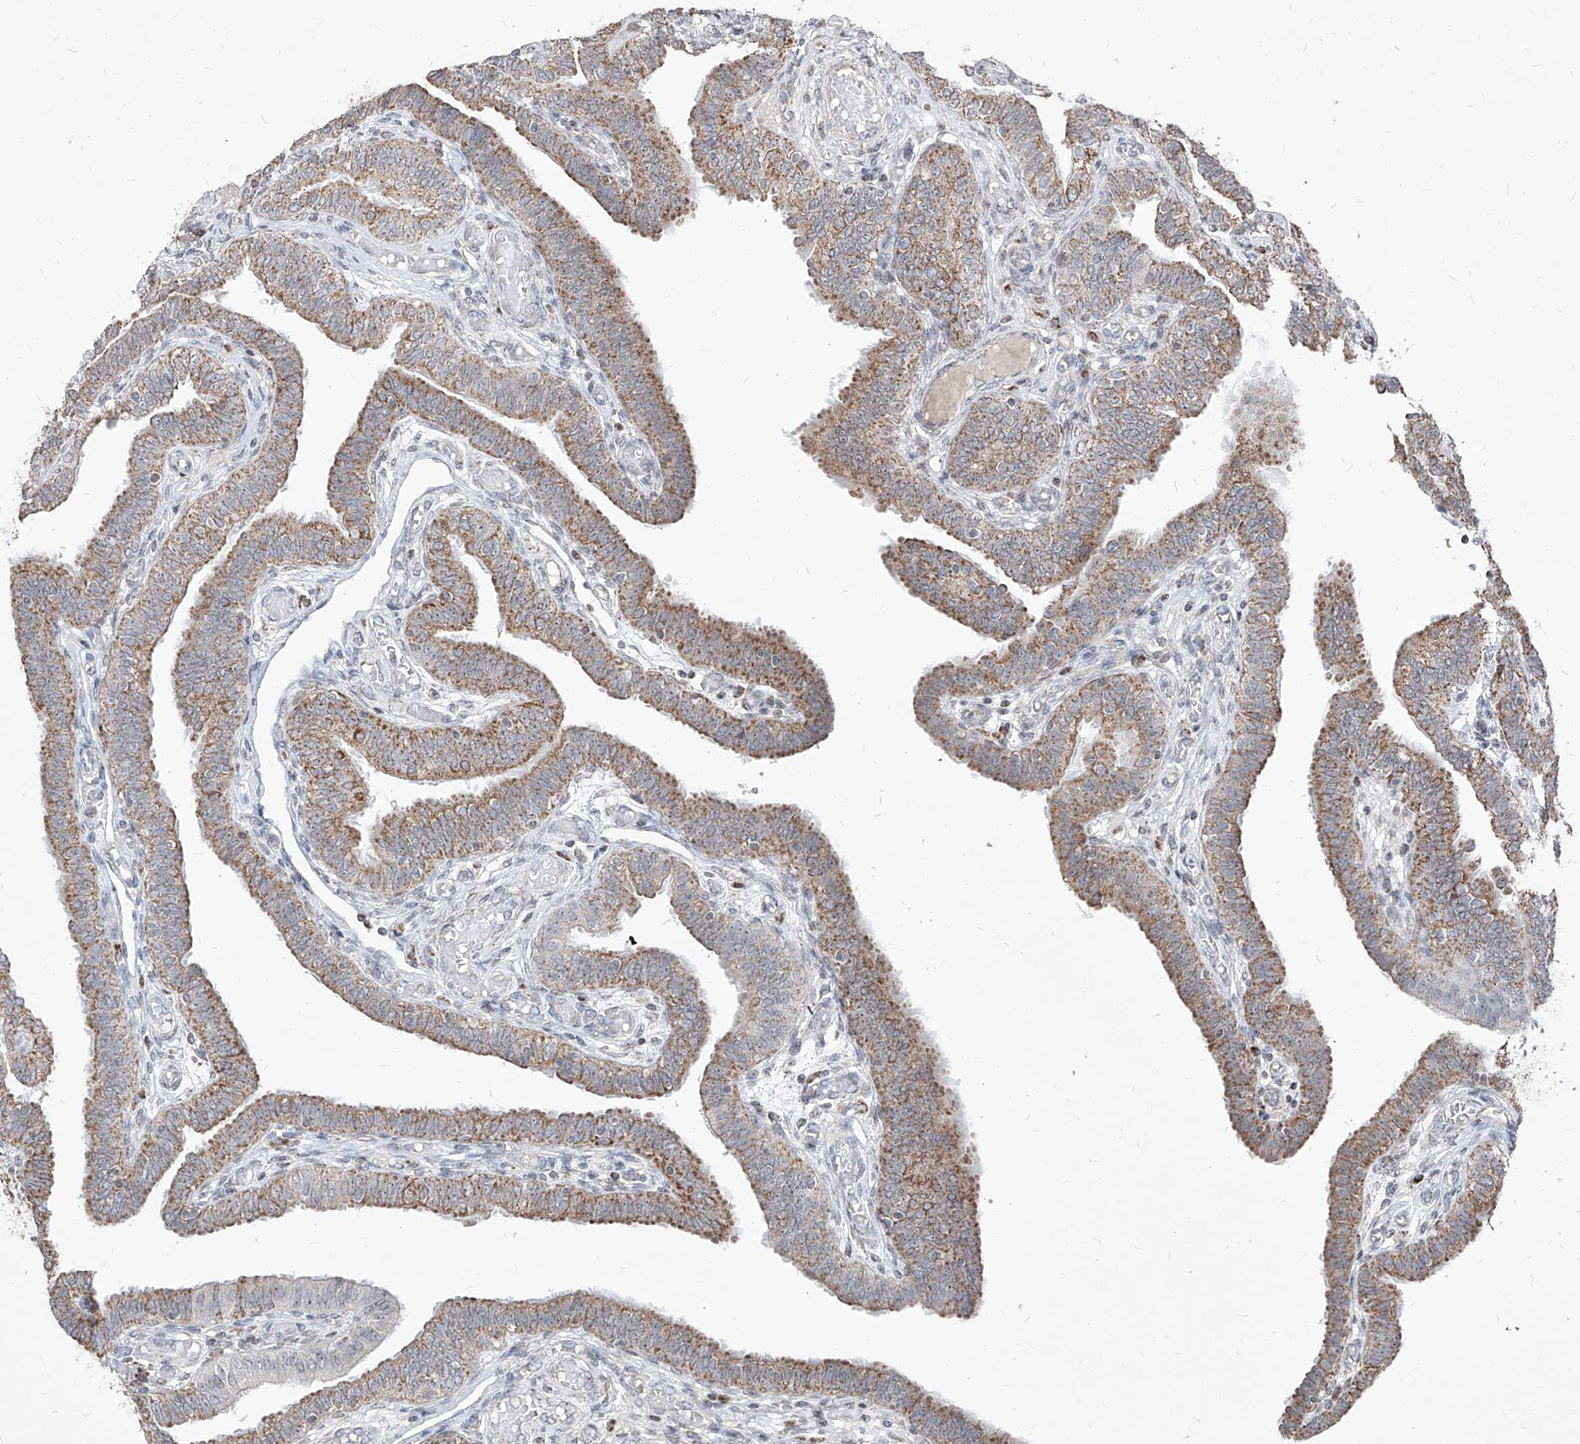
{"staining": {"intensity": "moderate", "quantity": ">75%", "location": "cytoplasmic/membranous"}, "tissue": "fallopian tube", "cell_type": "Glandular cells", "image_type": "normal", "snomed": [{"axis": "morphology", "description": "Normal tissue, NOS"}, {"axis": "topography", "description": "Fallopian tube"}], "caption": "Glandular cells show medium levels of moderate cytoplasmic/membranous staining in about >75% of cells in unremarkable human fallopian tube.", "gene": "NDUFB3", "patient": {"sex": "female", "age": 39}}